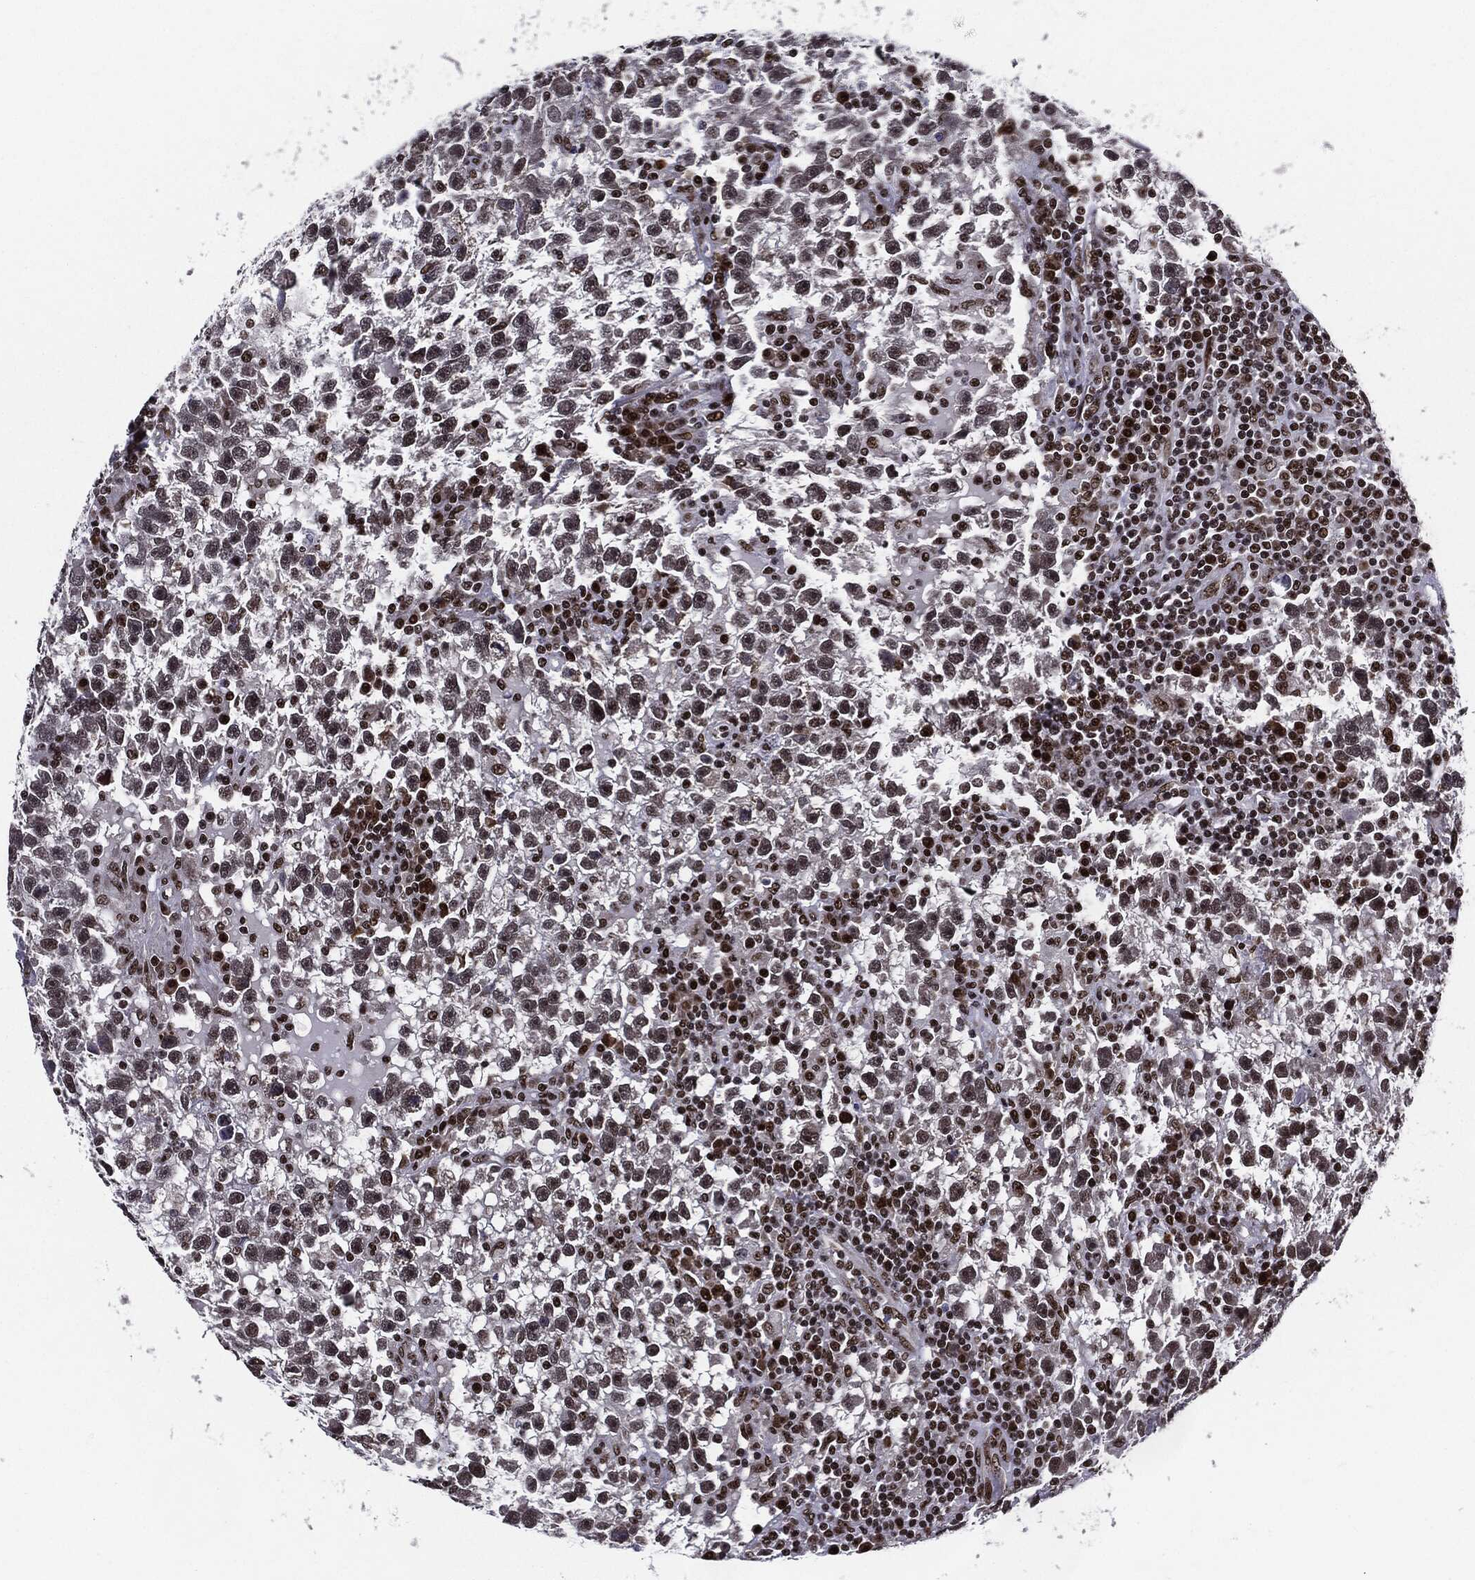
{"staining": {"intensity": "weak", "quantity": "25%-75%", "location": "nuclear"}, "tissue": "testis cancer", "cell_type": "Tumor cells", "image_type": "cancer", "snomed": [{"axis": "morphology", "description": "Seminoma, NOS"}, {"axis": "topography", "description": "Testis"}], "caption": "A low amount of weak nuclear staining is identified in approximately 25%-75% of tumor cells in testis cancer tissue.", "gene": "ZFP91", "patient": {"sex": "male", "age": 47}}